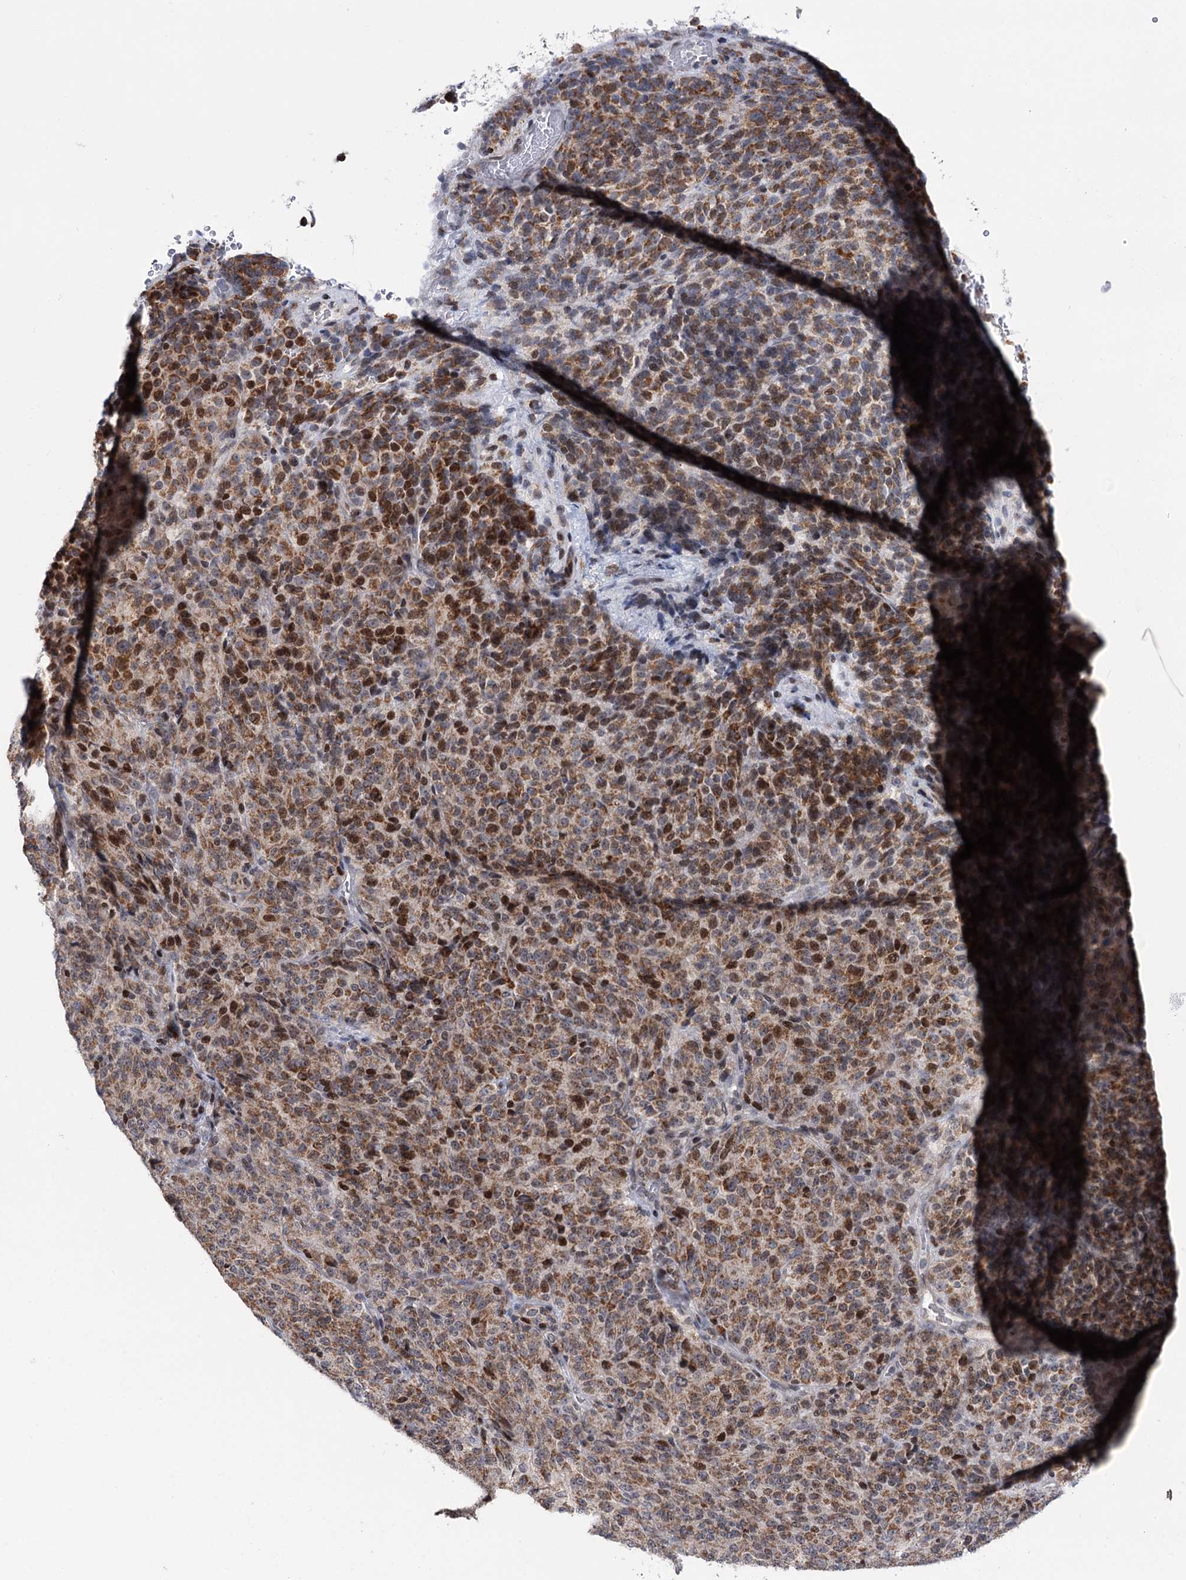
{"staining": {"intensity": "moderate", "quantity": ">75%", "location": "cytoplasmic/membranous,nuclear"}, "tissue": "melanoma", "cell_type": "Tumor cells", "image_type": "cancer", "snomed": [{"axis": "morphology", "description": "Malignant melanoma, Metastatic site"}, {"axis": "topography", "description": "Brain"}], "caption": "Immunohistochemistry (IHC) photomicrograph of neoplastic tissue: human melanoma stained using IHC demonstrates medium levels of moderate protein expression localized specifically in the cytoplasmic/membranous and nuclear of tumor cells, appearing as a cytoplasmic/membranous and nuclear brown color.", "gene": "PTGR1", "patient": {"sex": "female", "age": 56}}